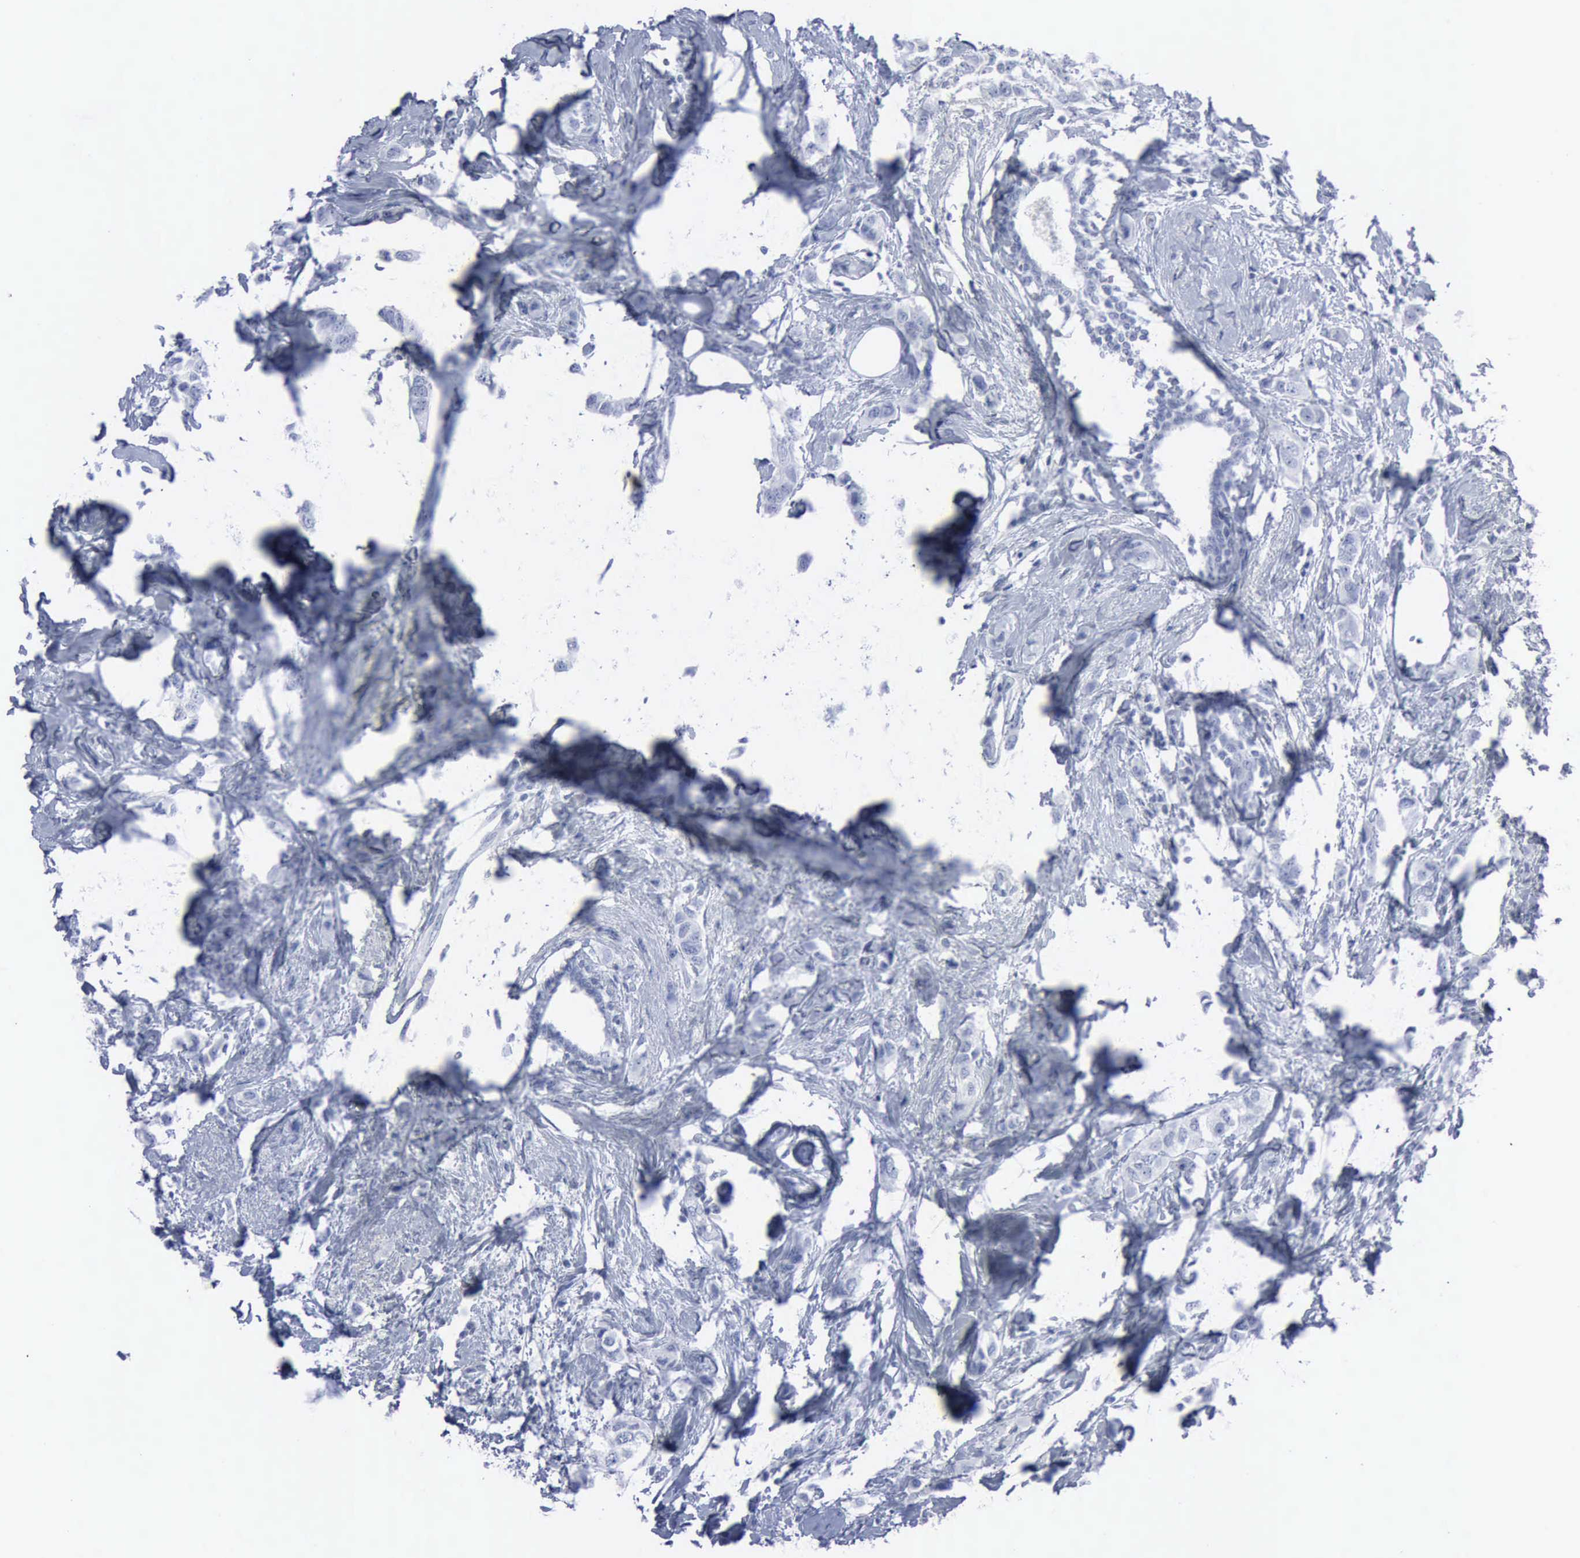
{"staining": {"intensity": "negative", "quantity": "none", "location": "none"}, "tissue": "breast cancer", "cell_type": "Tumor cells", "image_type": "cancer", "snomed": [{"axis": "morphology", "description": "Normal tissue, NOS"}, {"axis": "morphology", "description": "Duct carcinoma"}, {"axis": "topography", "description": "Breast"}], "caption": "This is an immunohistochemistry image of breast cancer. There is no staining in tumor cells.", "gene": "VCAM1", "patient": {"sex": "female", "age": 50}}